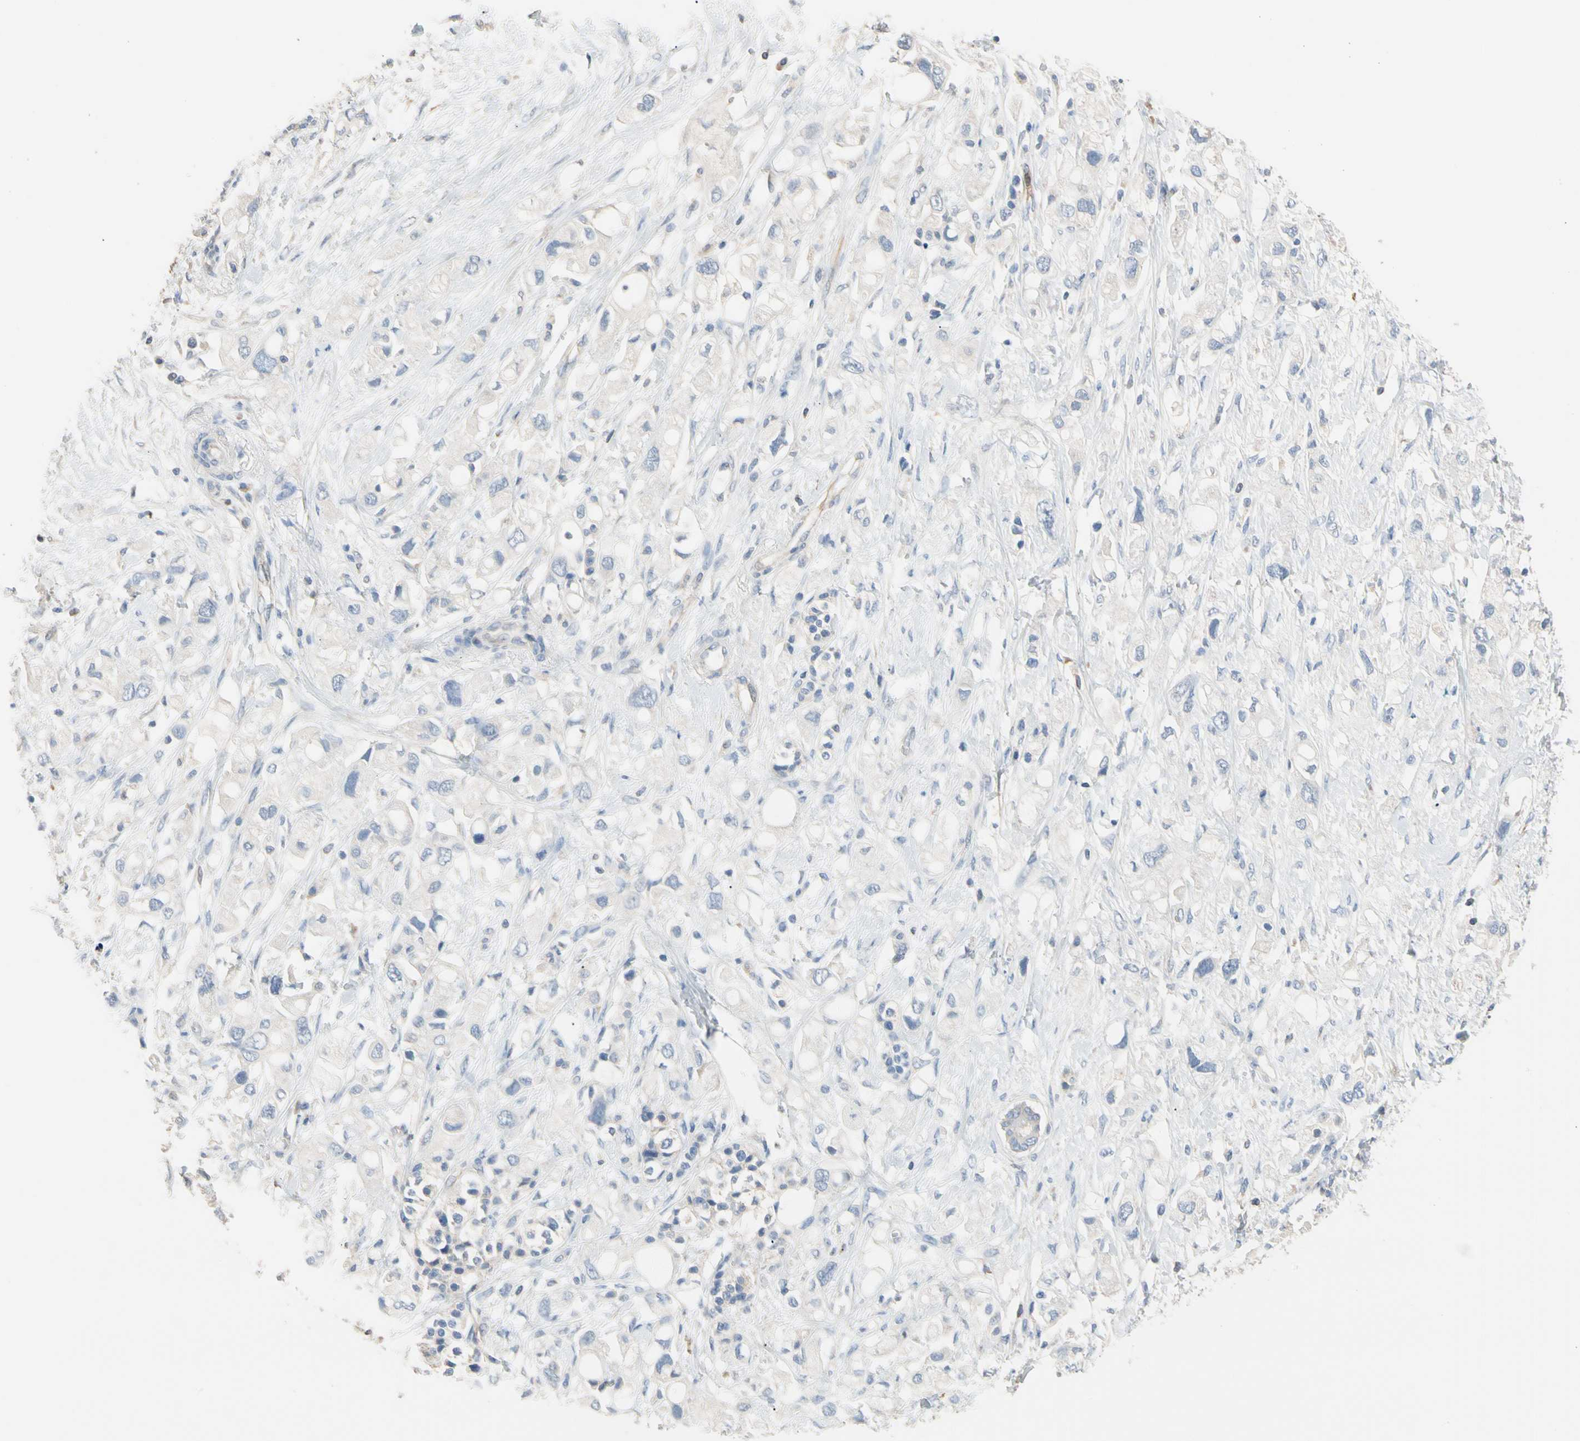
{"staining": {"intensity": "negative", "quantity": "none", "location": "none"}, "tissue": "pancreatic cancer", "cell_type": "Tumor cells", "image_type": "cancer", "snomed": [{"axis": "morphology", "description": "Adenocarcinoma, NOS"}, {"axis": "topography", "description": "Pancreas"}], "caption": "Immunohistochemistry (IHC) histopathology image of neoplastic tissue: pancreatic cancer stained with DAB (3,3'-diaminobenzidine) demonstrates no significant protein expression in tumor cells.", "gene": "BBOX1", "patient": {"sex": "female", "age": 56}}